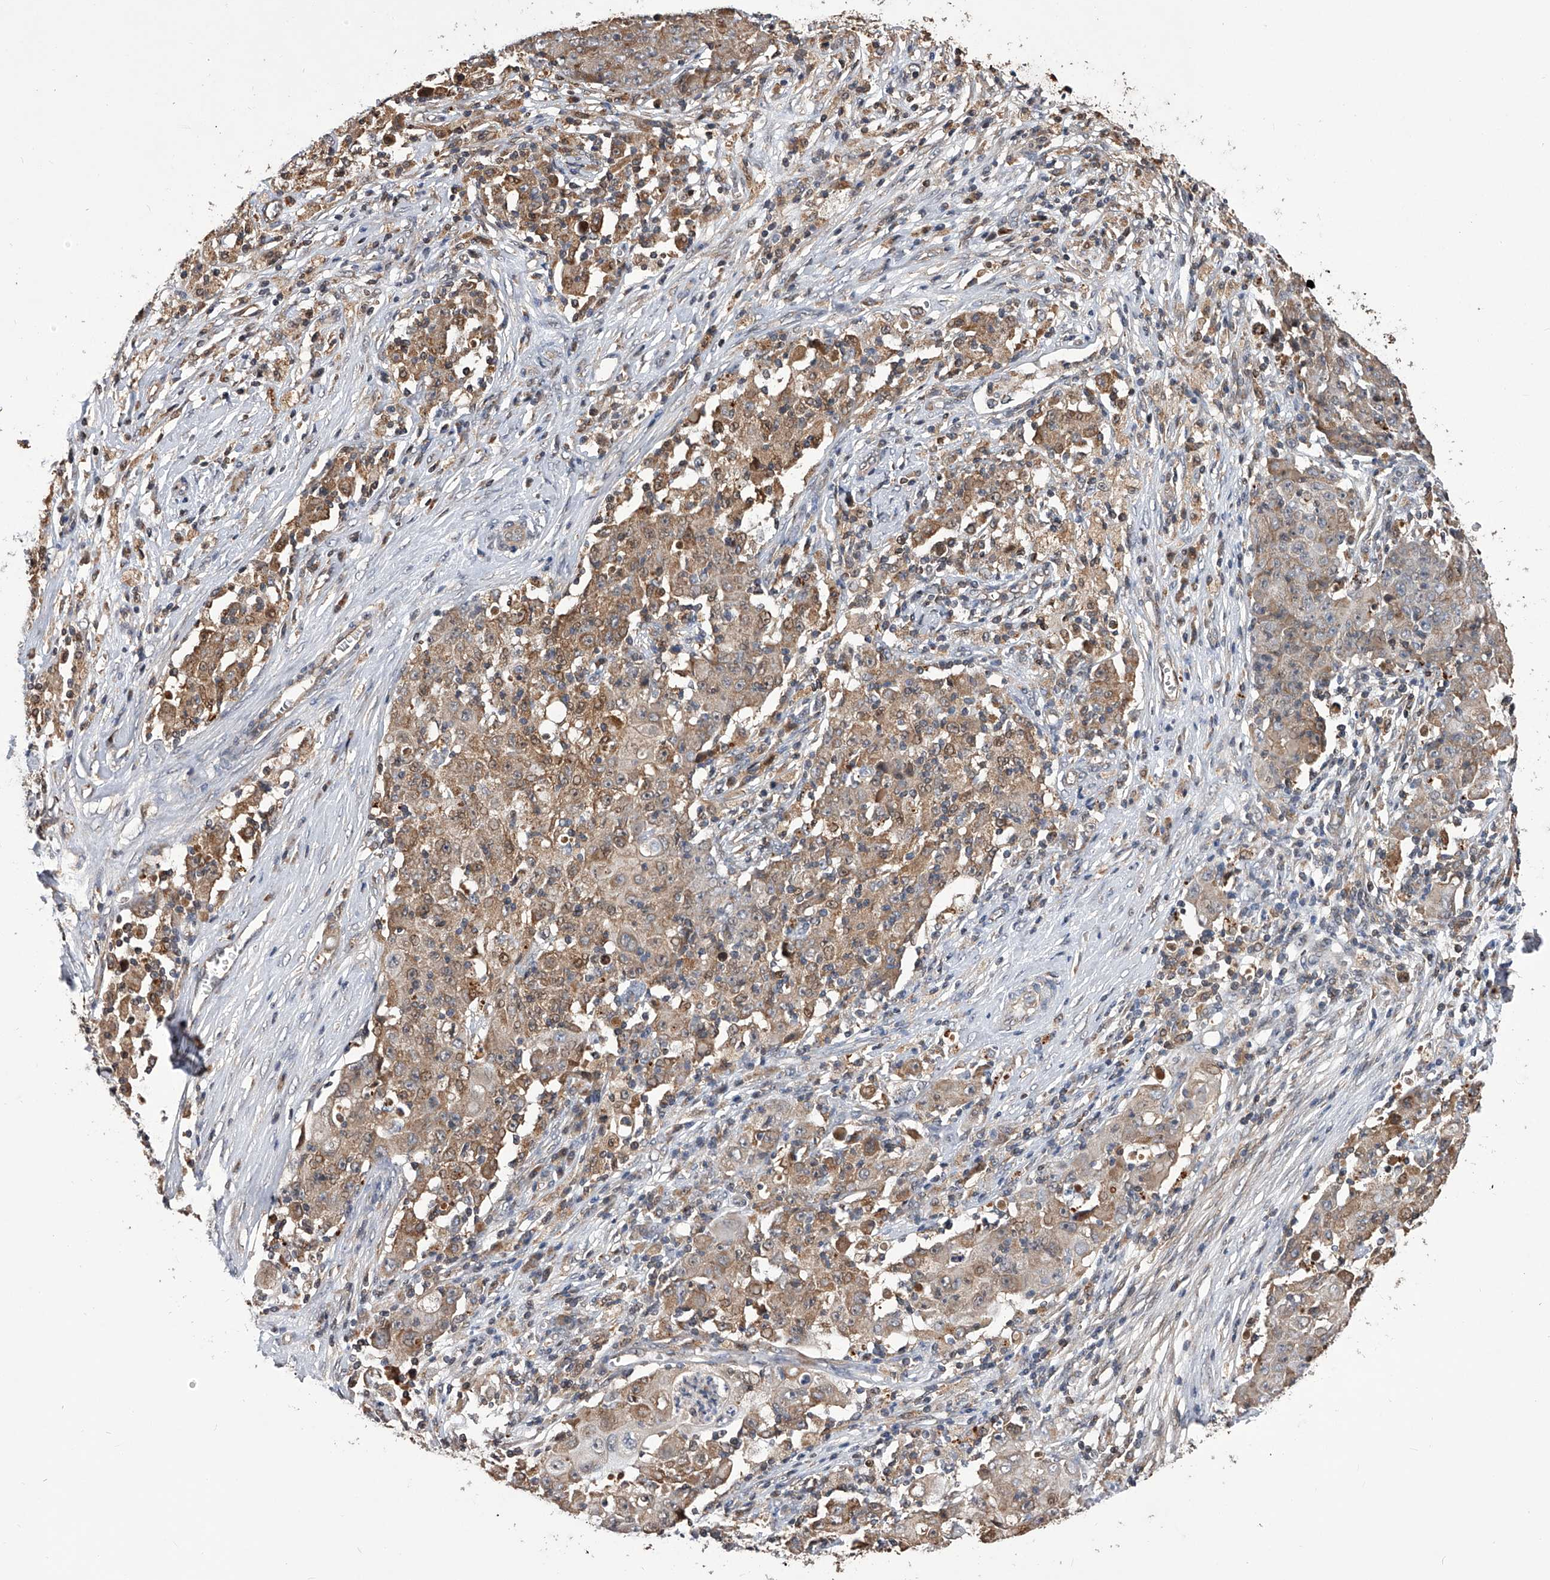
{"staining": {"intensity": "weak", "quantity": ">75%", "location": "cytoplasmic/membranous"}, "tissue": "ovarian cancer", "cell_type": "Tumor cells", "image_type": "cancer", "snomed": [{"axis": "morphology", "description": "Carcinoma, endometroid"}, {"axis": "topography", "description": "Ovary"}], "caption": "Immunohistochemical staining of human endometroid carcinoma (ovarian) demonstrates low levels of weak cytoplasmic/membranous protein staining in approximately >75% of tumor cells. Using DAB (3,3'-diaminobenzidine) (brown) and hematoxylin (blue) stains, captured at high magnification using brightfield microscopy.", "gene": "GMDS", "patient": {"sex": "female", "age": 42}}